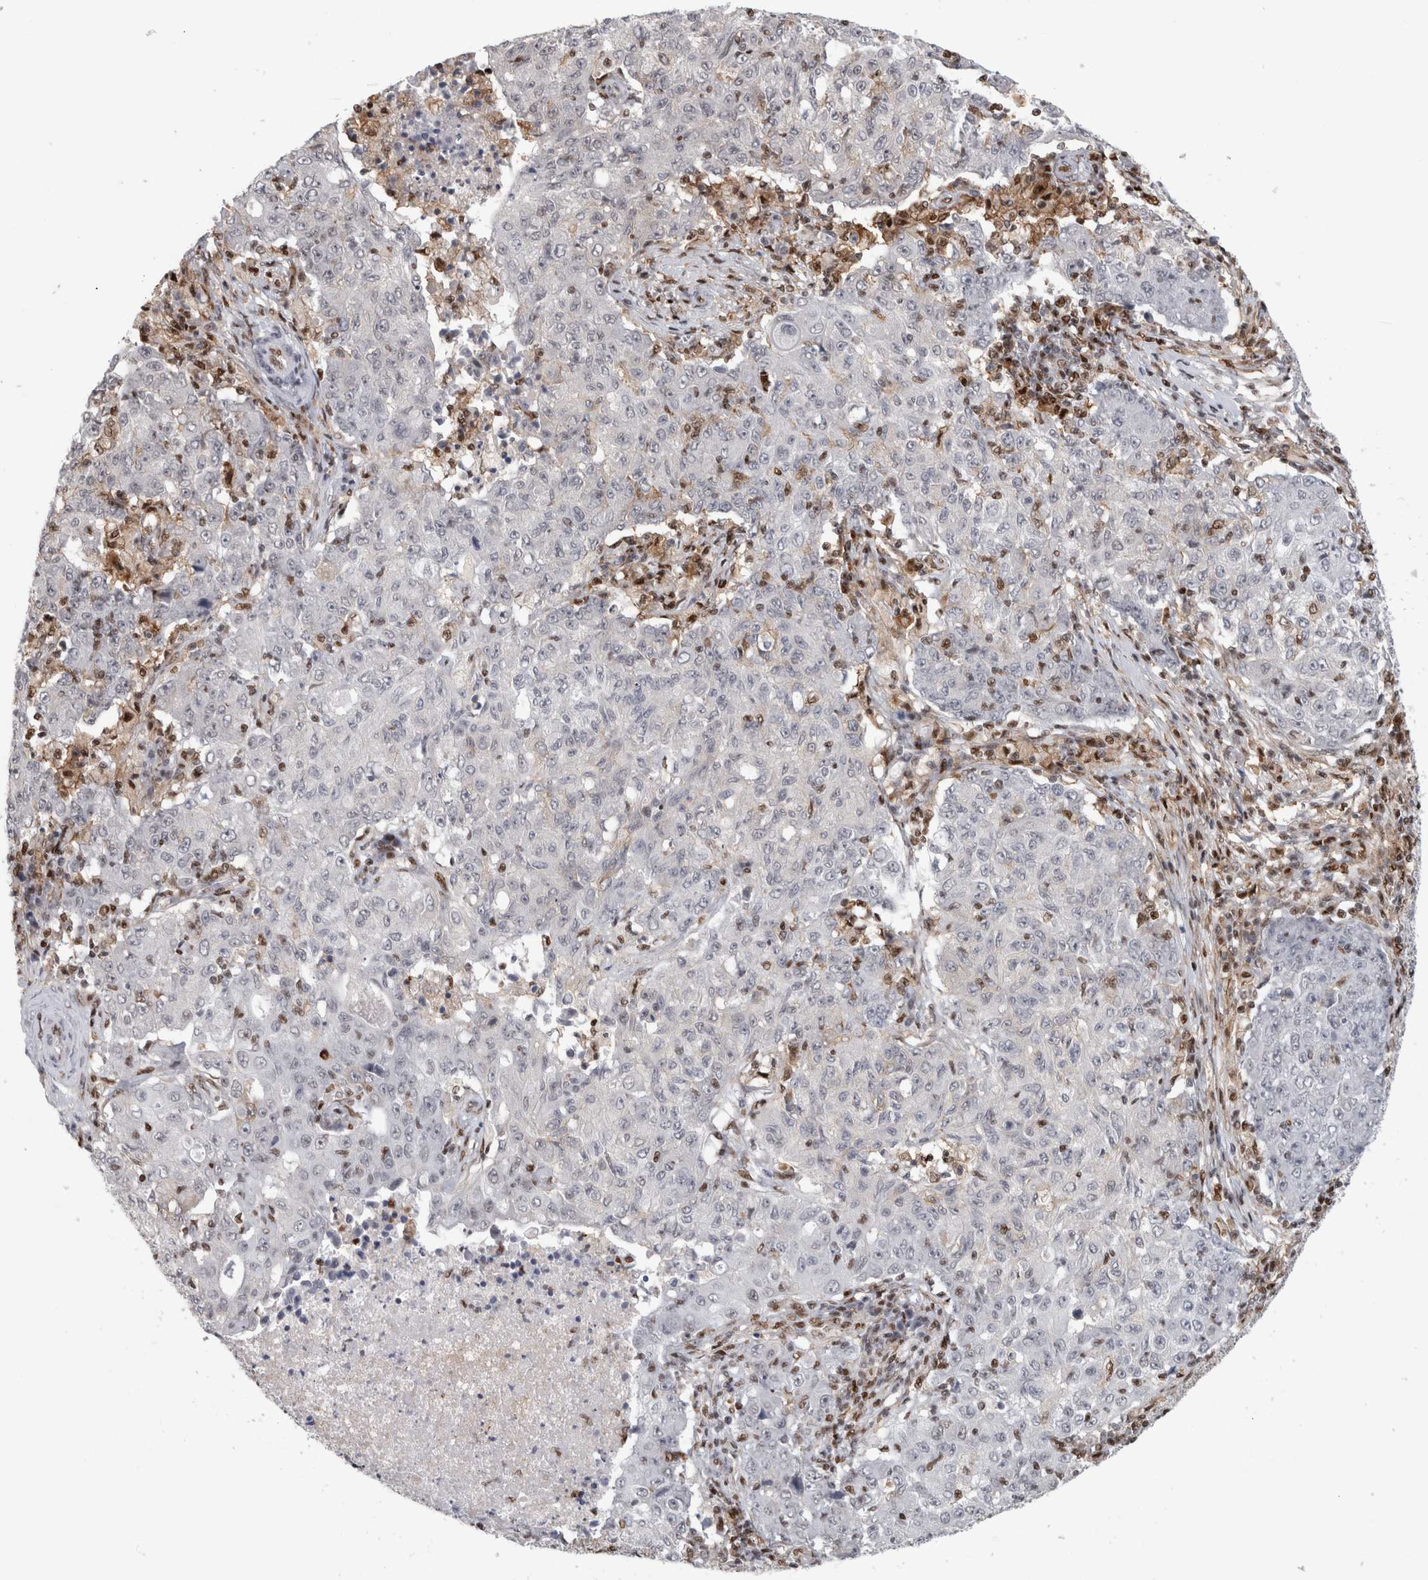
{"staining": {"intensity": "negative", "quantity": "none", "location": "none"}, "tissue": "ovarian cancer", "cell_type": "Tumor cells", "image_type": "cancer", "snomed": [{"axis": "morphology", "description": "Carcinoma, endometroid"}, {"axis": "topography", "description": "Ovary"}], "caption": "This is an IHC image of human endometroid carcinoma (ovarian). There is no staining in tumor cells.", "gene": "SRARP", "patient": {"sex": "female", "age": 42}}